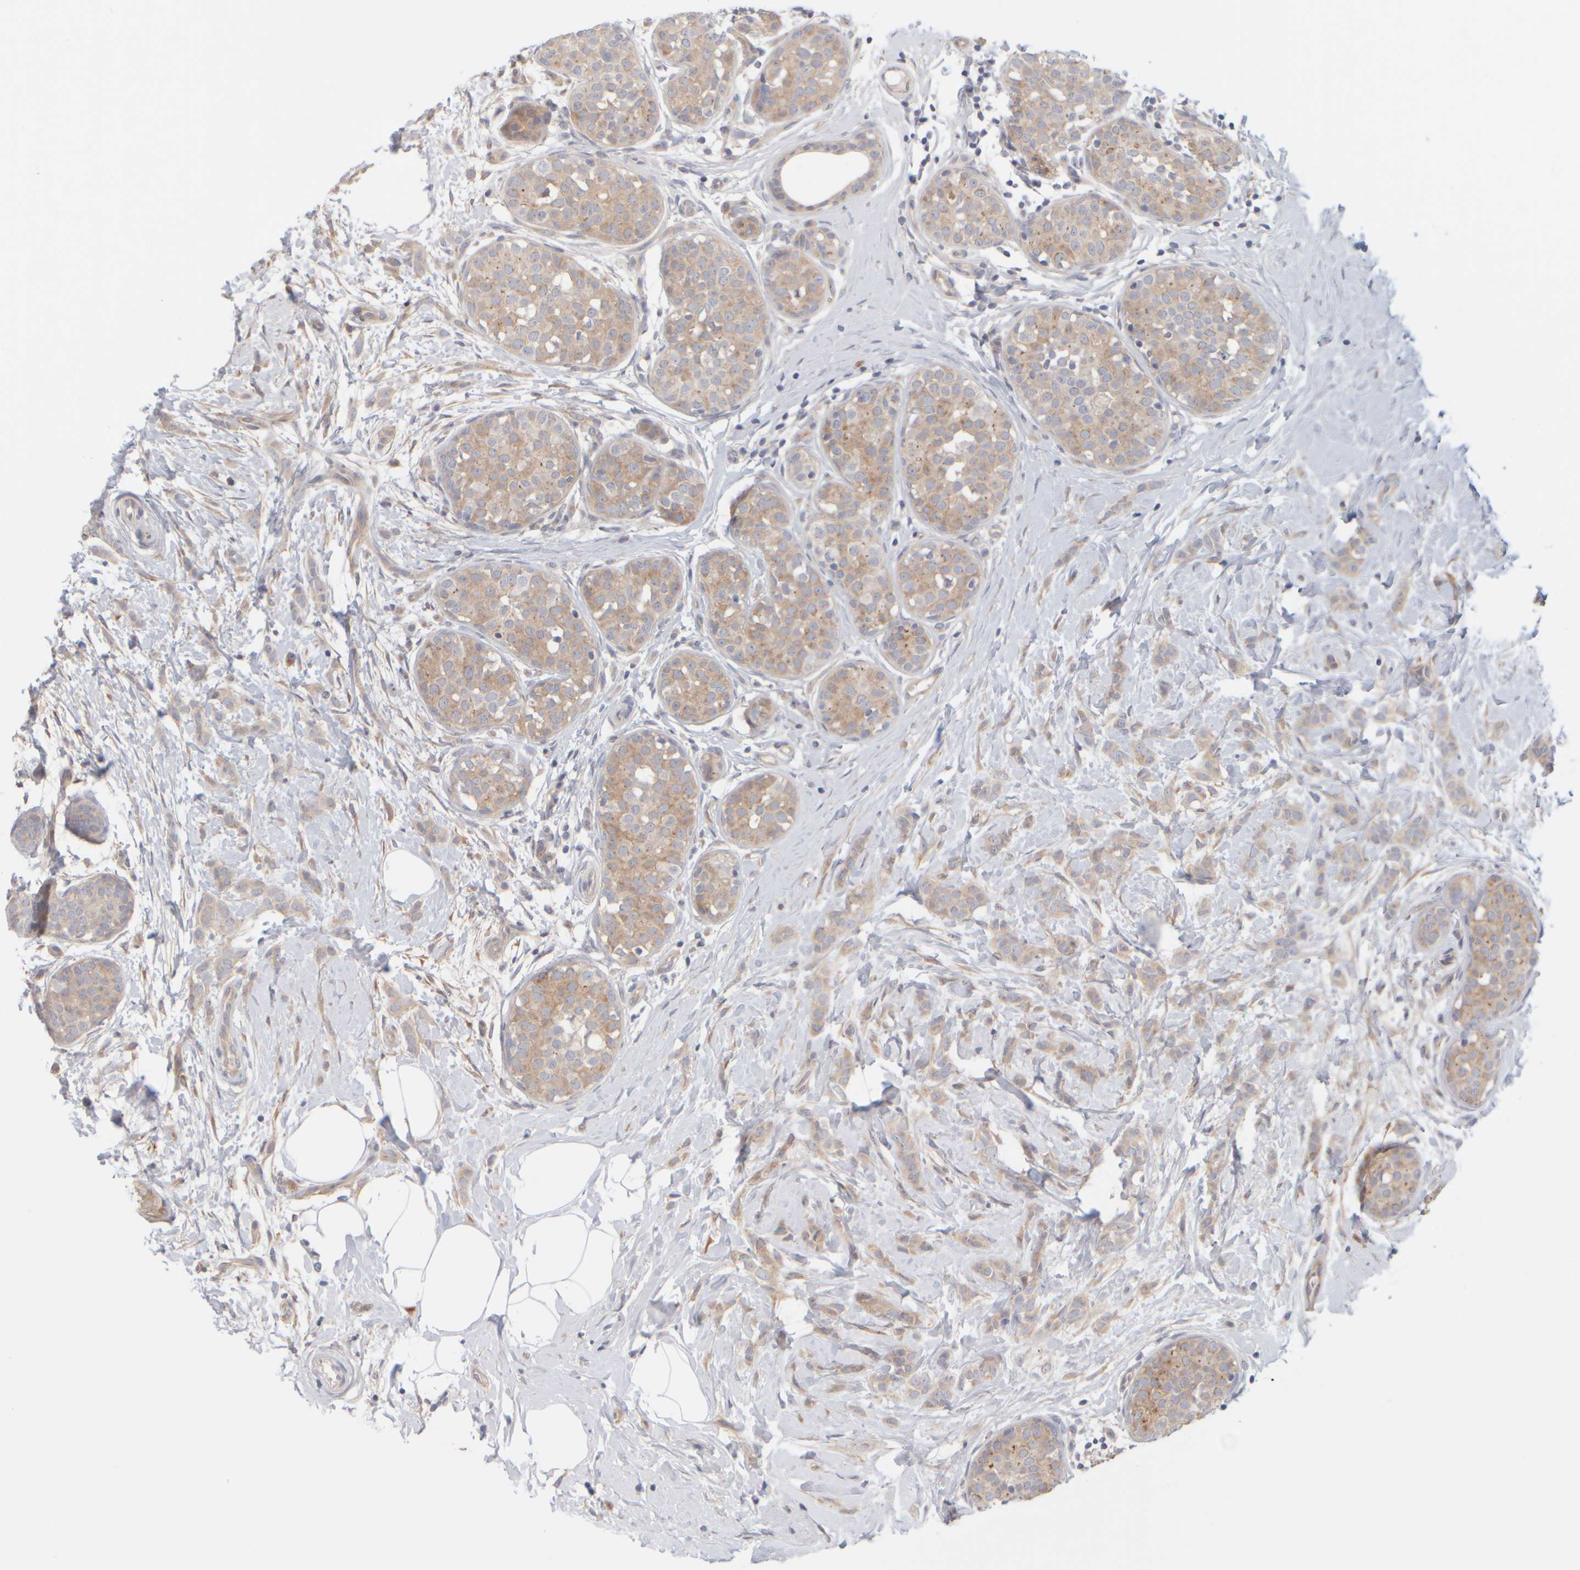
{"staining": {"intensity": "weak", "quantity": ">75%", "location": "cytoplasmic/membranous"}, "tissue": "breast cancer", "cell_type": "Tumor cells", "image_type": "cancer", "snomed": [{"axis": "morphology", "description": "Lobular carcinoma, in situ"}, {"axis": "morphology", "description": "Lobular carcinoma"}, {"axis": "topography", "description": "Breast"}], "caption": "Immunohistochemistry (IHC) of human lobular carcinoma in situ (breast) exhibits low levels of weak cytoplasmic/membranous positivity in about >75% of tumor cells.", "gene": "GOPC", "patient": {"sex": "female", "age": 41}}